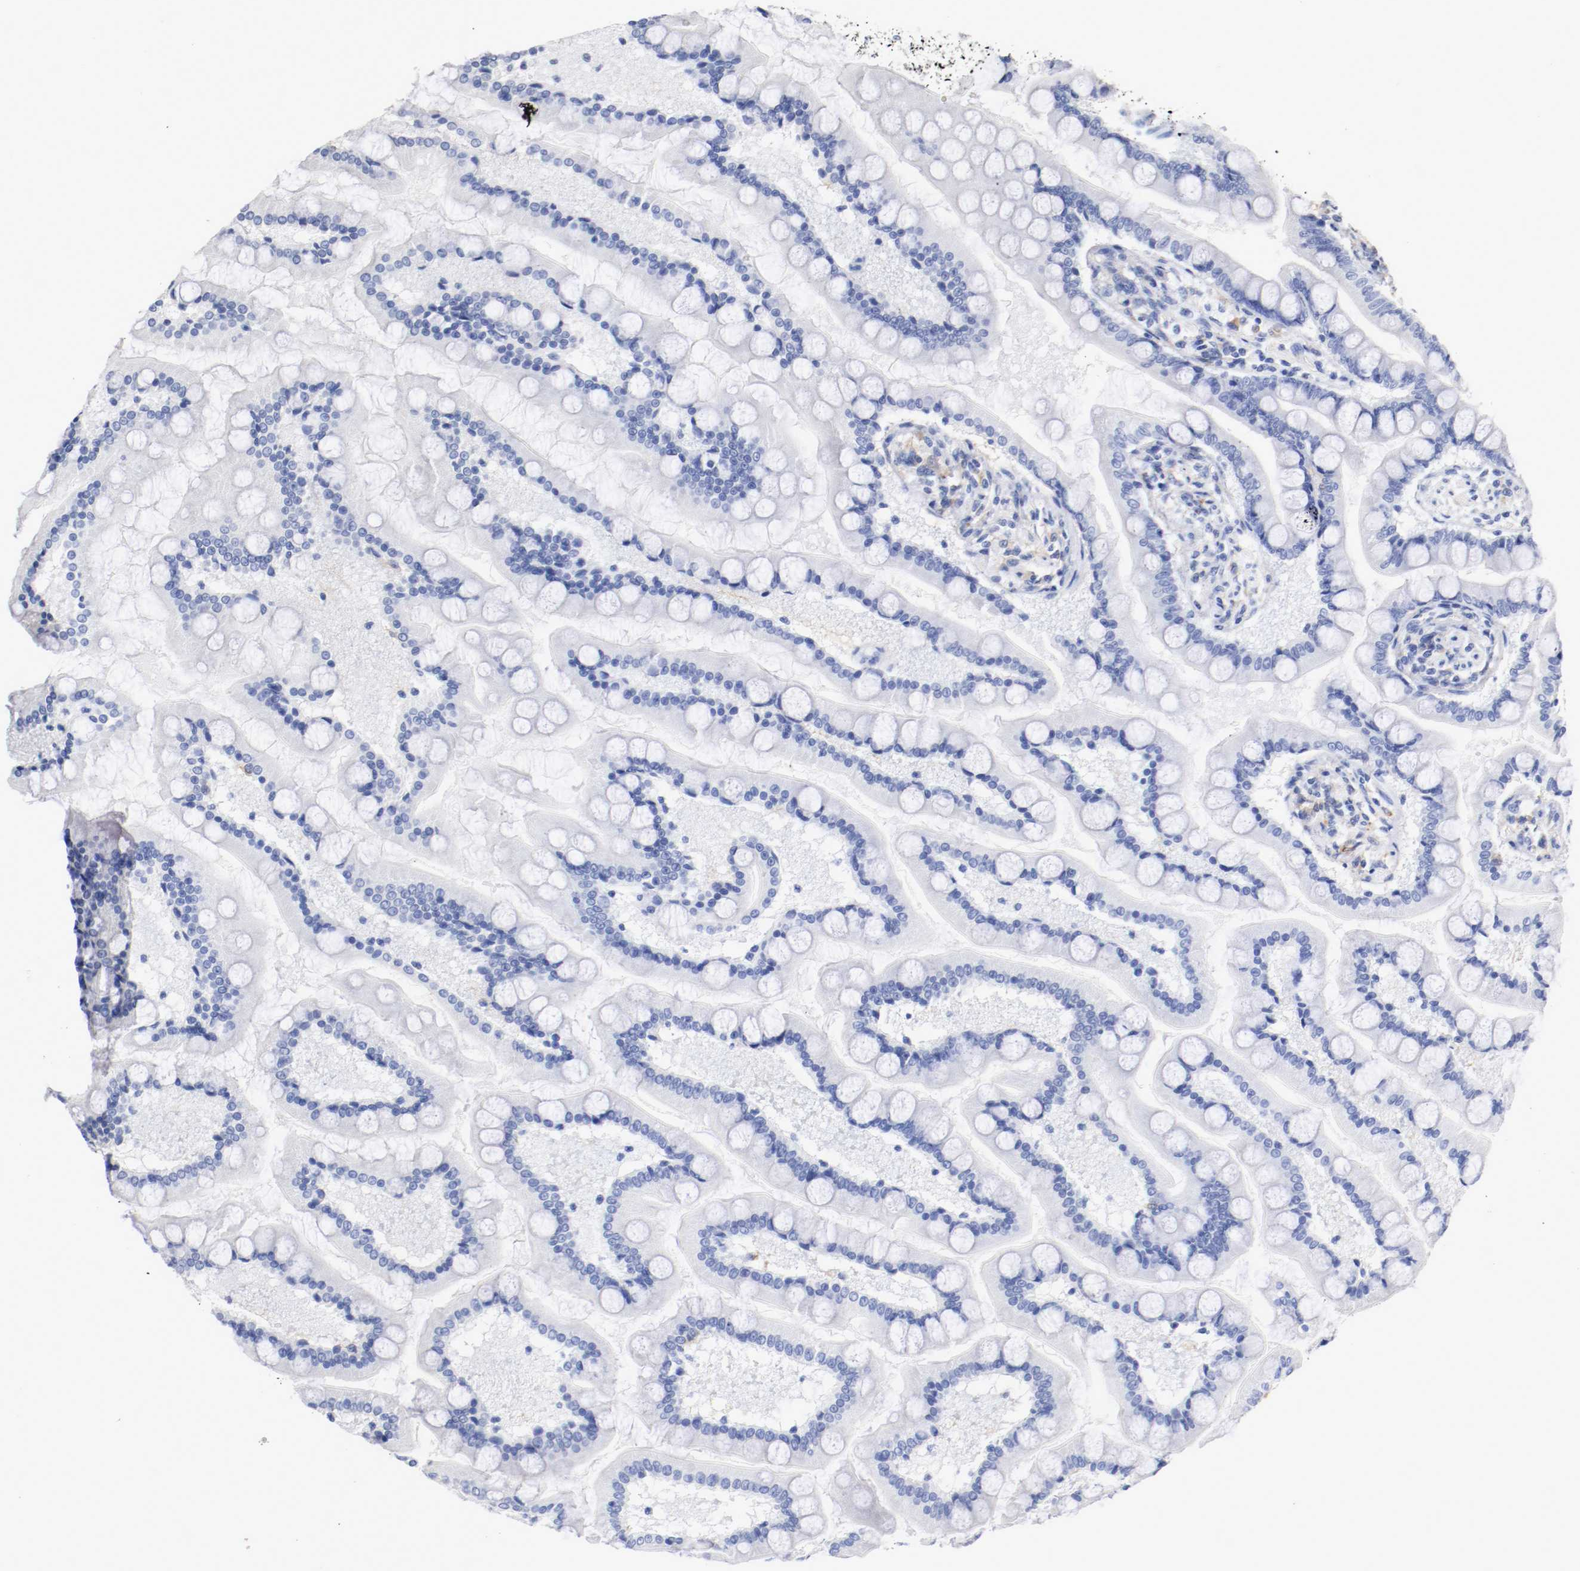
{"staining": {"intensity": "negative", "quantity": "none", "location": "none"}, "tissue": "small intestine", "cell_type": "Glandular cells", "image_type": "normal", "snomed": [{"axis": "morphology", "description": "Normal tissue, NOS"}, {"axis": "topography", "description": "Small intestine"}], "caption": "This is a image of immunohistochemistry staining of unremarkable small intestine, which shows no staining in glandular cells.", "gene": "FGFBP1", "patient": {"sex": "male", "age": 41}}